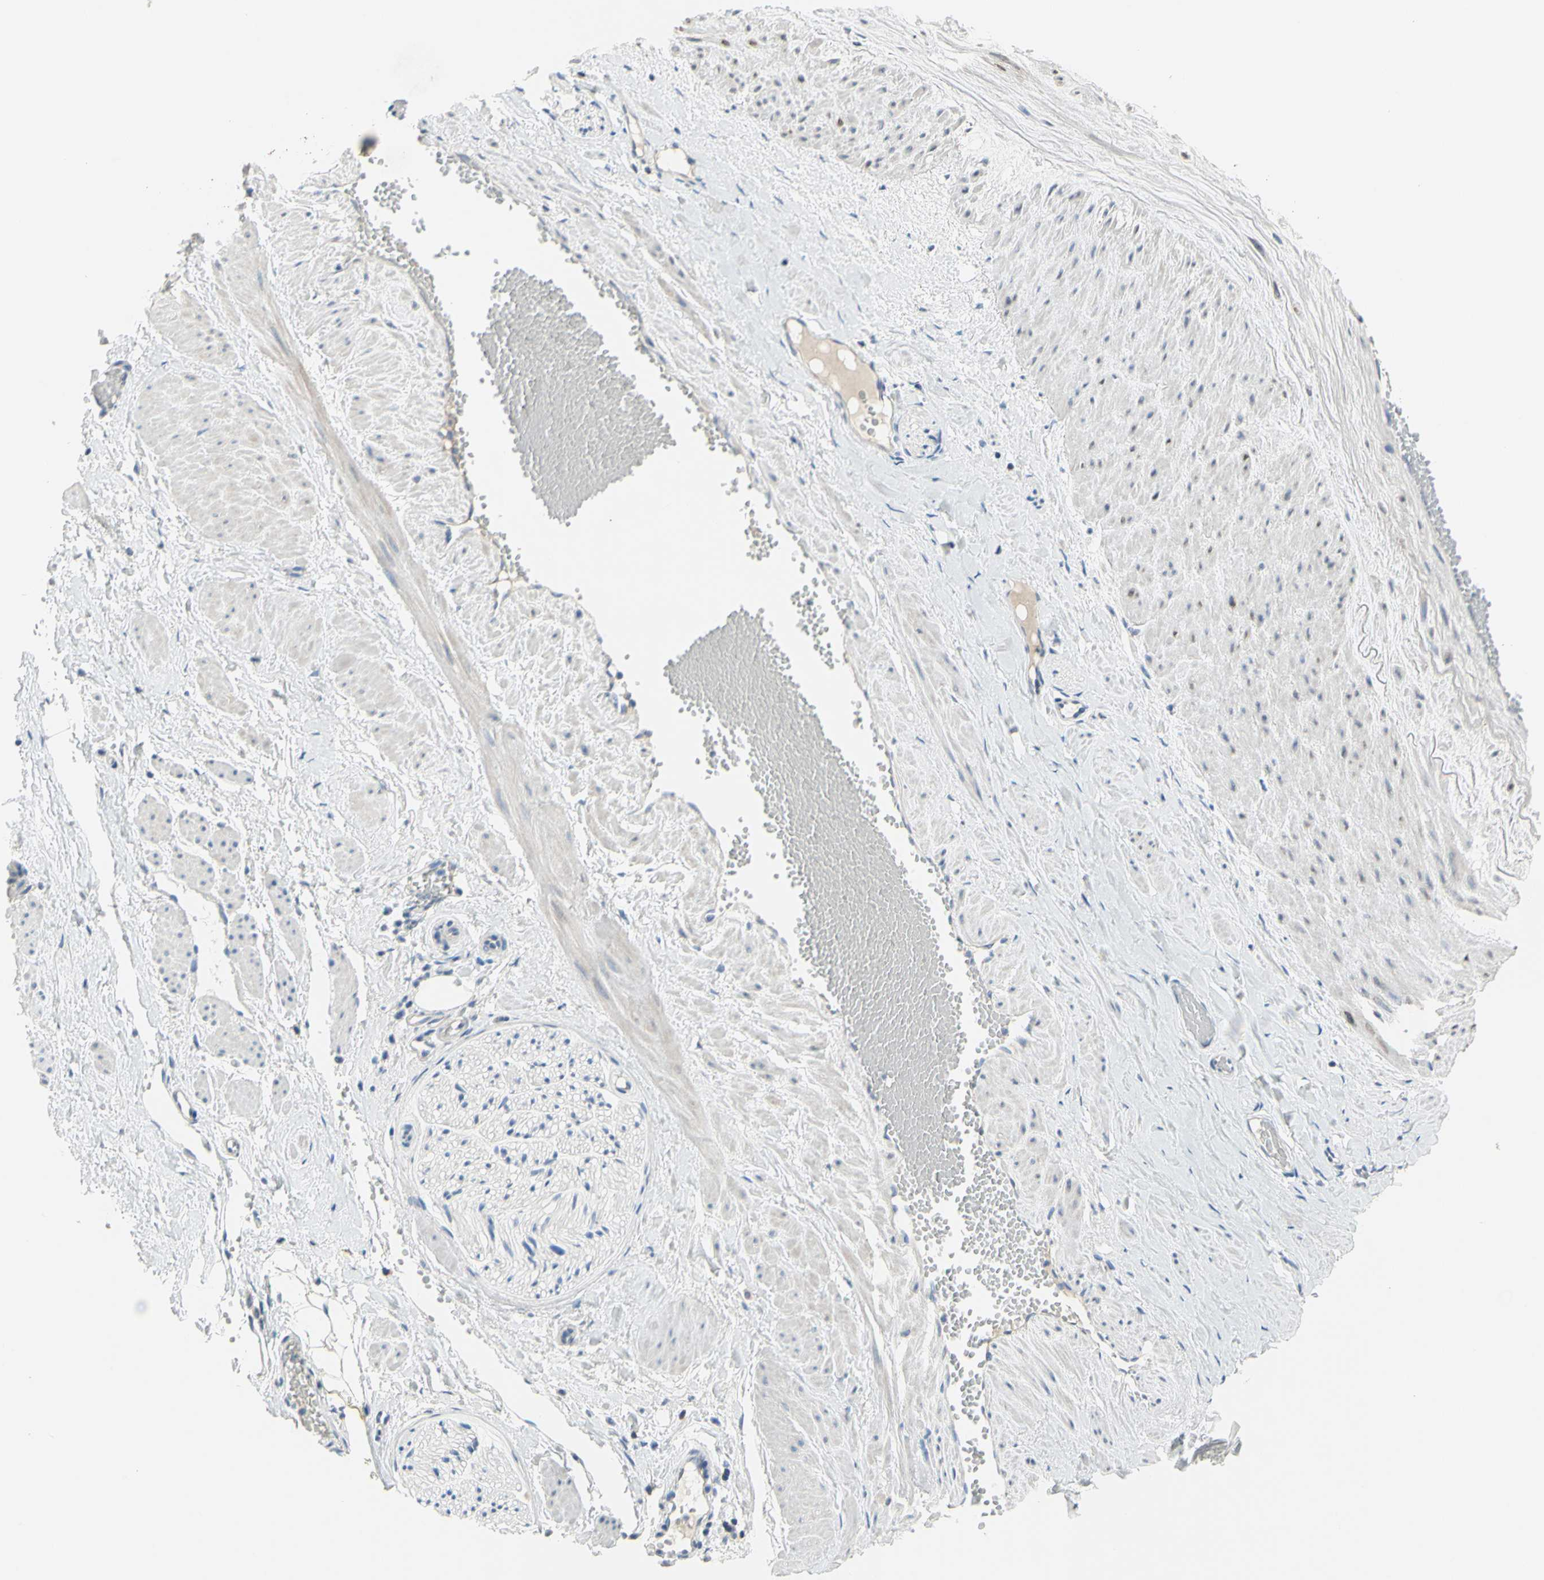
{"staining": {"intensity": "negative", "quantity": "none", "location": "none"}, "tissue": "adipose tissue", "cell_type": "Adipocytes", "image_type": "normal", "snomed": [{"axis": "morphology", "description": "Normal tissue, NOS"}, {"axis": "topography", "description": "Soft tissue"}, {"axis": "topography", "description": "Vascular tissue"}], "caption": "This is an IHC micrograph of benign human adipose tissue. There is no expression in adipocytes.", "gene": "MUC1", "patient": {"sex": "female", "age": 35}}